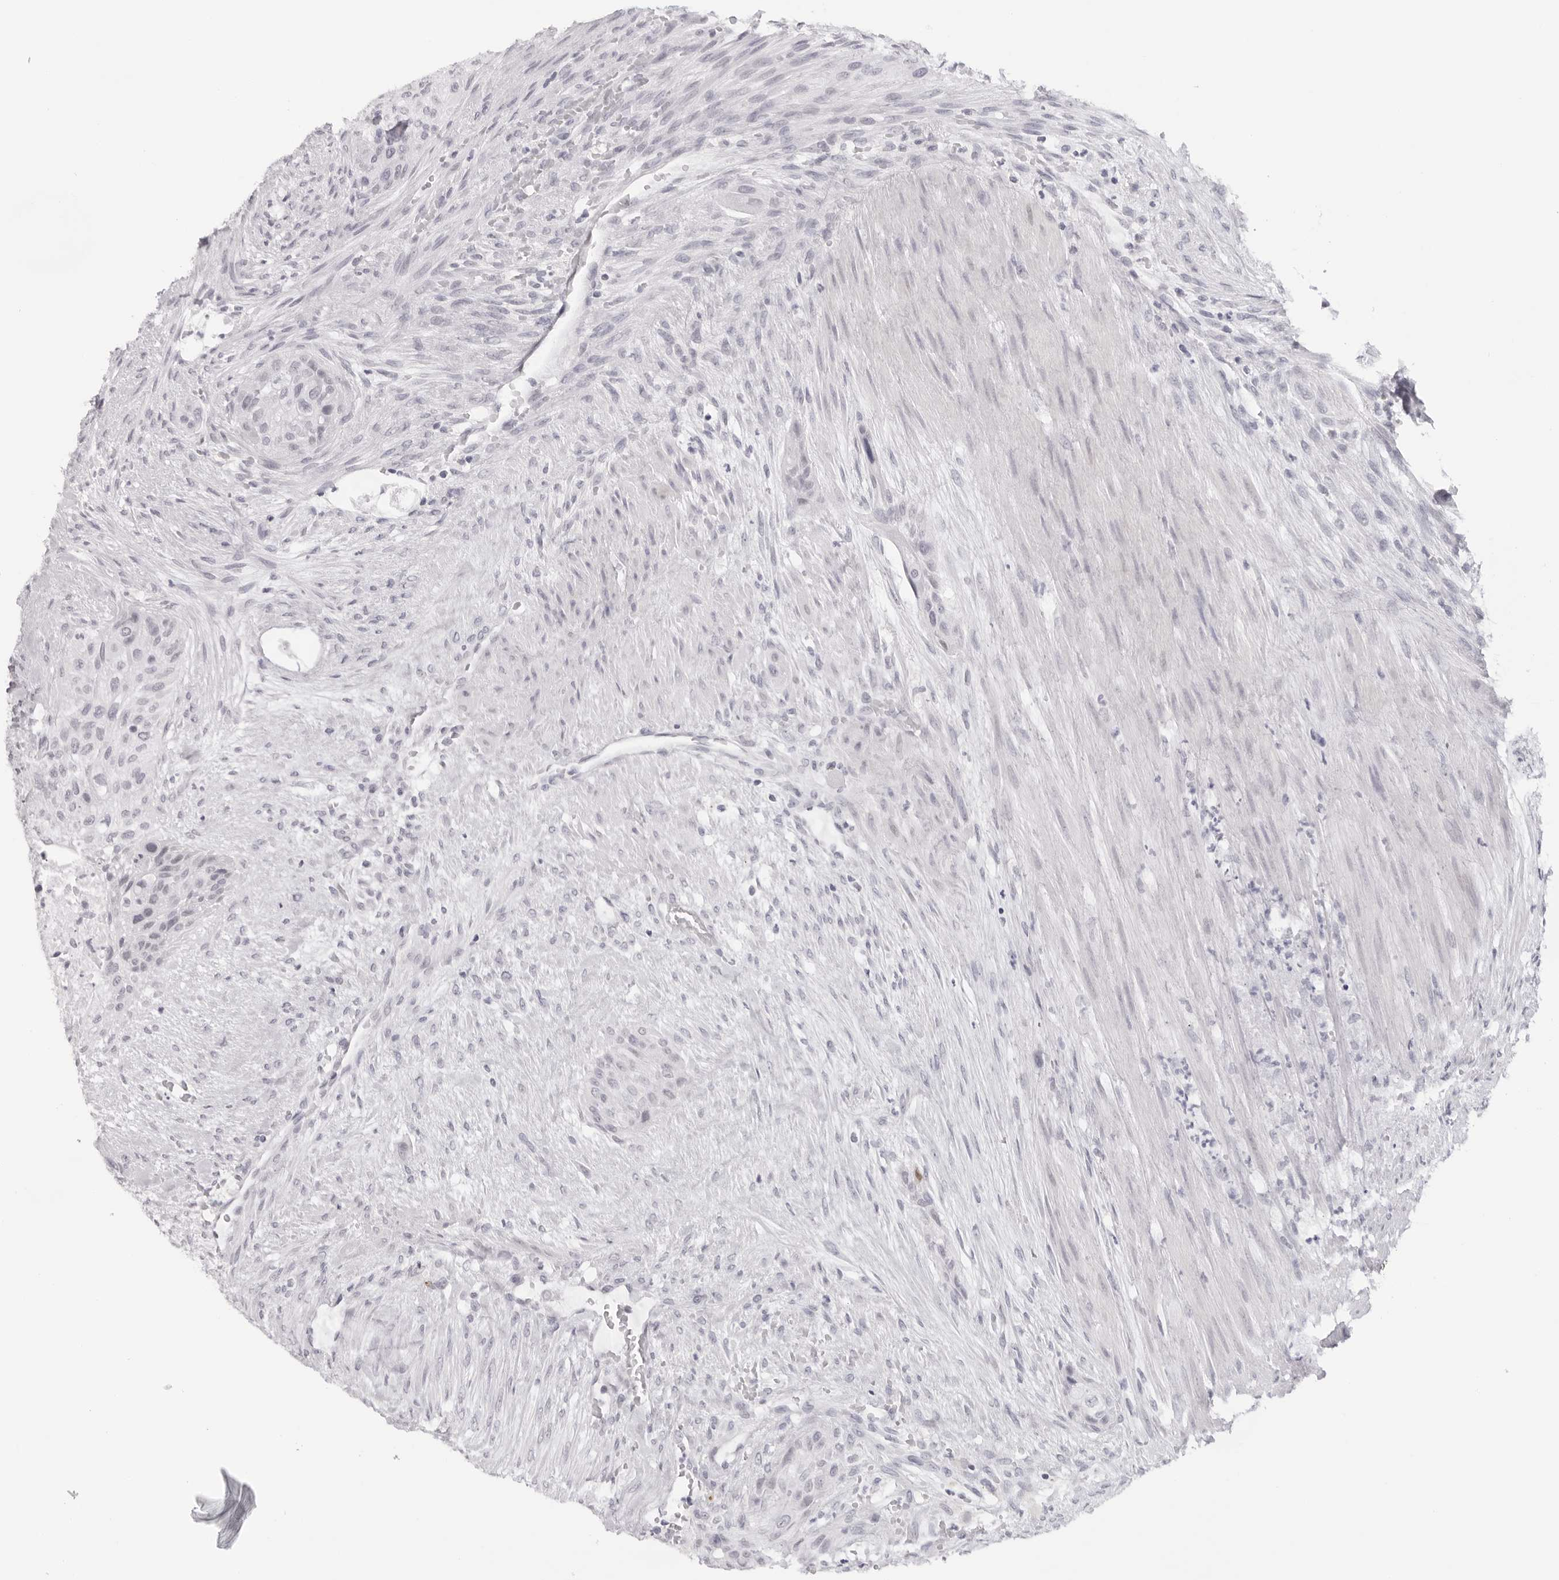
{"staining": {"intensity": "negative", "quantity": "none", "location": "none"}, "tissue": "urothelial cancer", "cell_type": "Tumor cells", "image_type": "cancer", "snomed": [{"axis": "morphology", "description": "Urothelial carcinoma, High grade"}, {"axis": "topography", "description": "Urinary bladder"}], "caption": "The micrograph displays no staining of tumor cells in urothelial cancer.", "gene": "KLK12", "patient": {"sex": "male", "age": 35}}